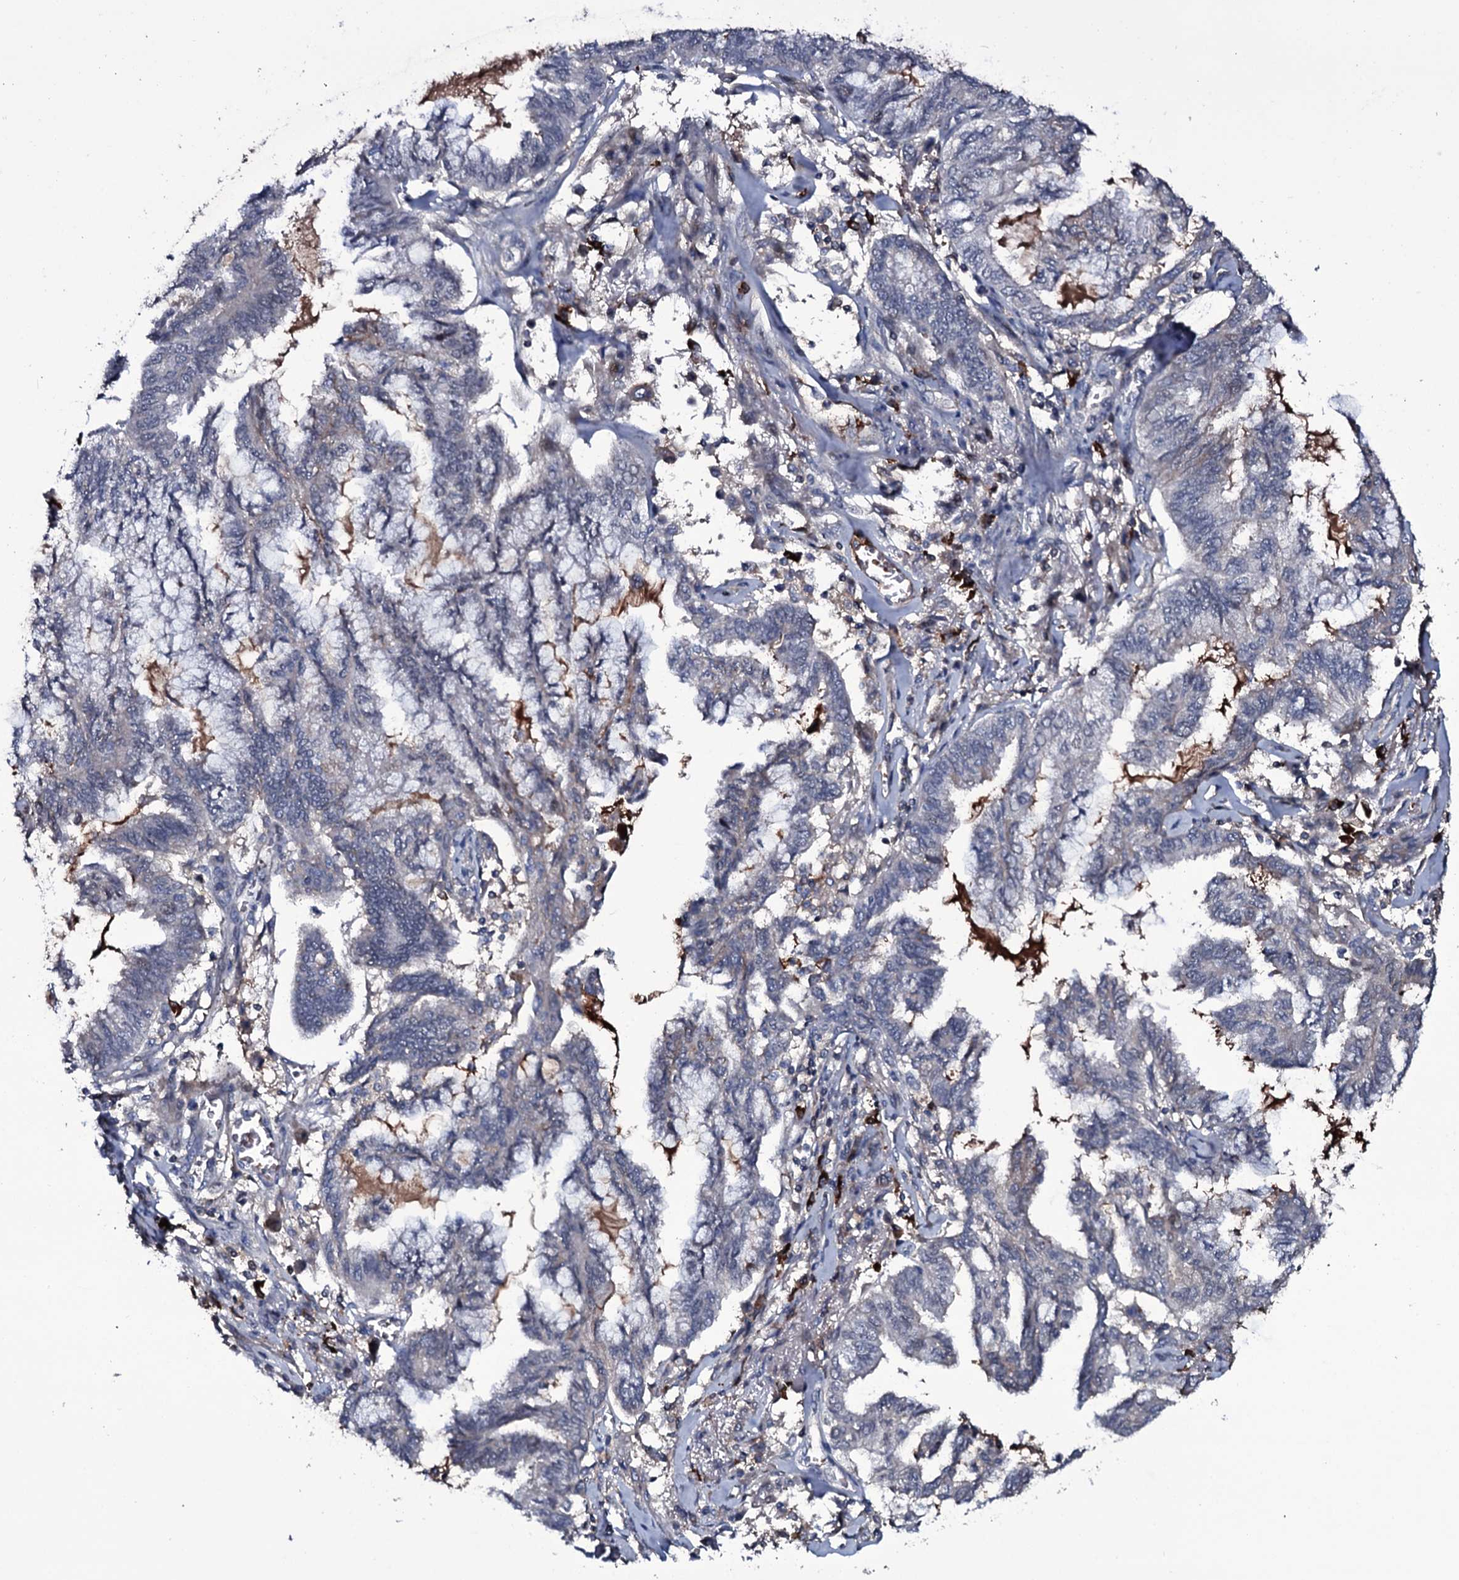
{"staining": {"intensity": "negative", "quantity": "none", "location": "none"}, "tissue": "endometrial cancer", "cell_type": "Tumor cells", "image_type": "cancer", "snomed": [{"axis": "morphology", "description": "Adenocarcinoma, NOS"}, {"axis": "topography", "description": "Endometrium"}], "caption": "Immunohistochemistry (IHC) histopathology image of neoplastic tissue: human adenocarcinoma (endometrial) stained with DAB shows no significant protein staining in tumor cells.", "gene": "LYG2", "patient": {"sex": "female", "age": 86}}